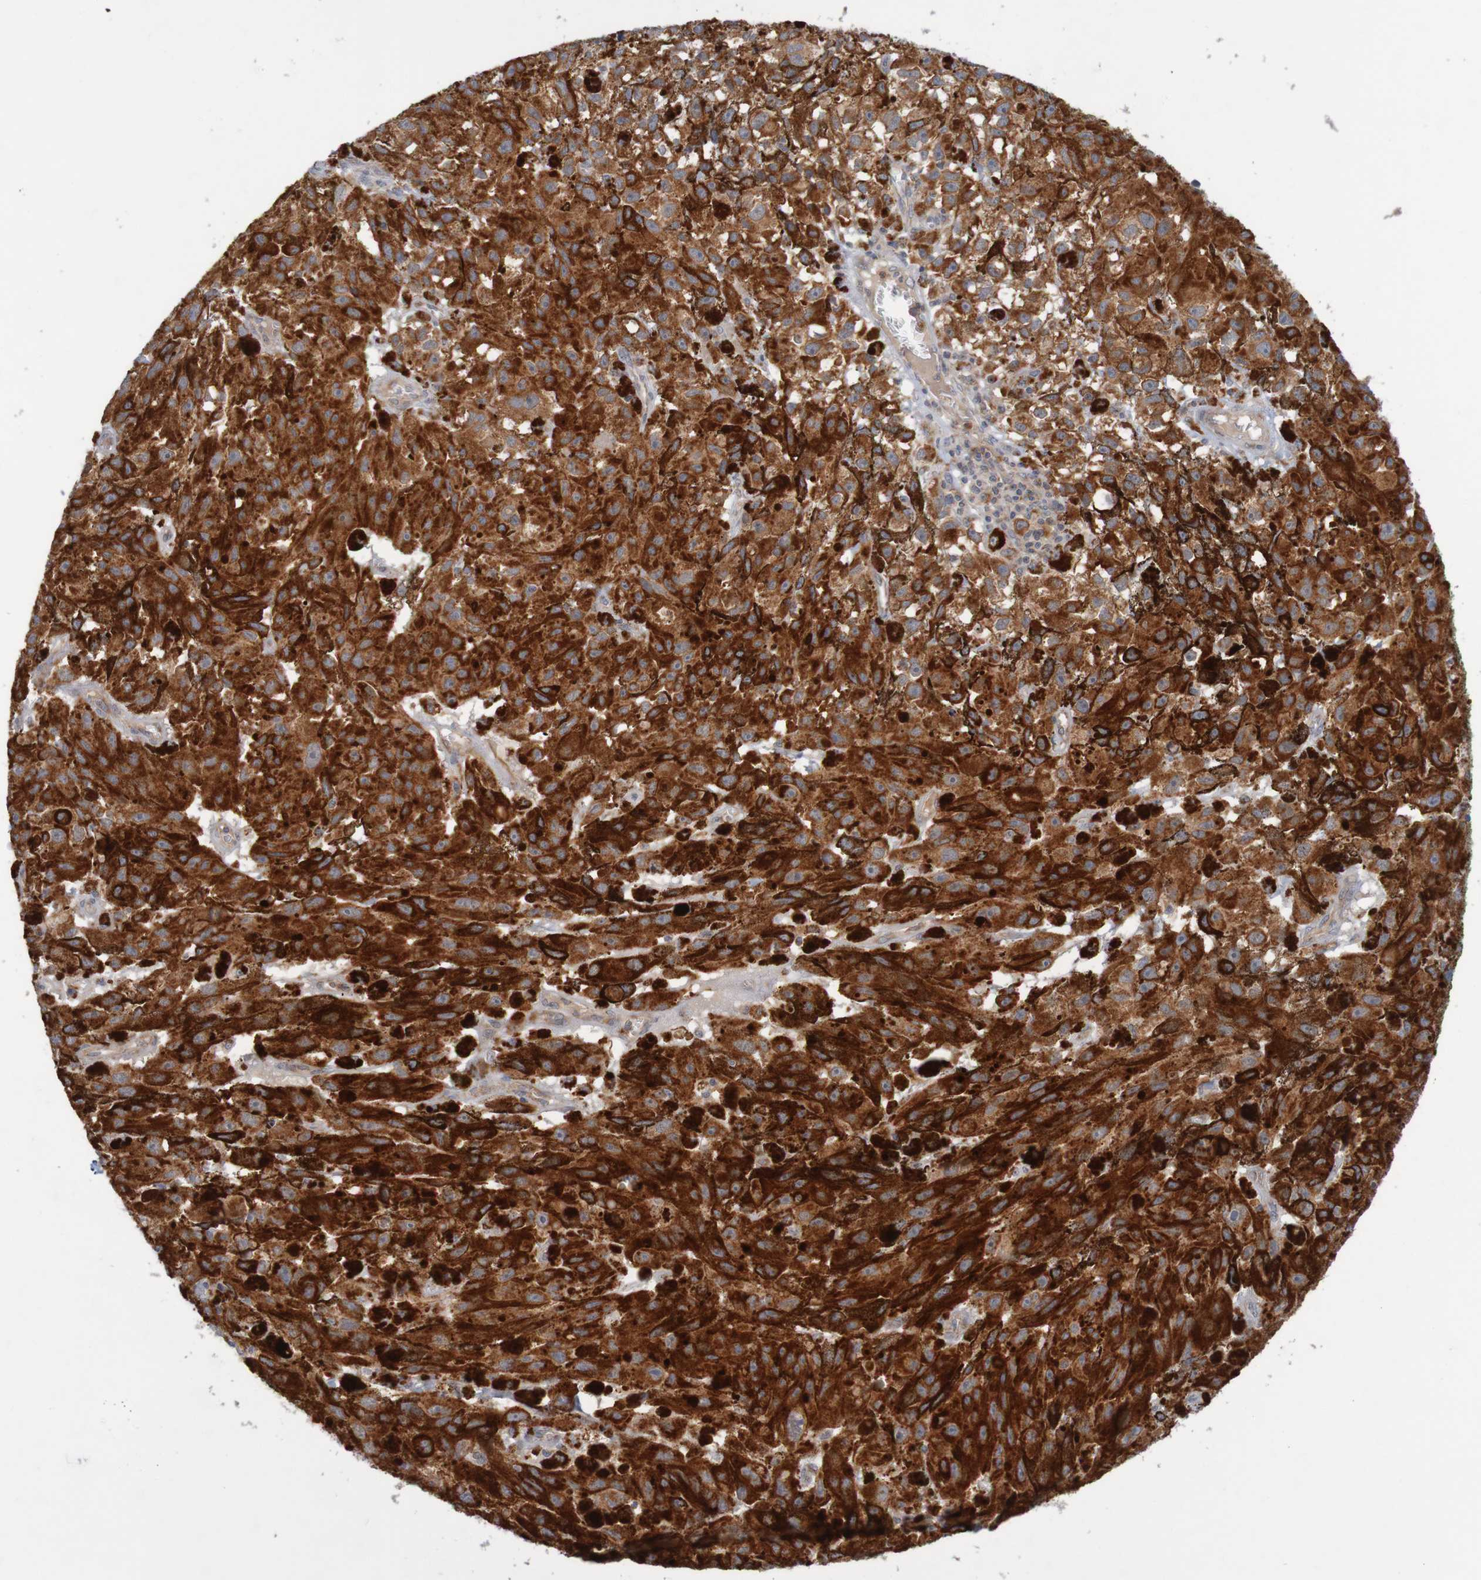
{"staining": {"intensity": "strong", "quantity": ">75%", "location": "cytoplasmic/membranous"}, "tissue": "melanoma", "cell_type": "Tumor cells", "image_type": "cancer", "snomed": [{"axis": "morphology", "description": "Malignant melanoma, NOS"}, {"axis": "topography", "description": "Skin"}], "caption": "Immunohistochemical staining of human melanoma exhibits high levels of strong cytoplasmic/membranous protein expression in about >75% of tumor cells. Nuclei are stained in blue.", "gene": "NAV2", "patient": {"sex": "female", "age": 104}}